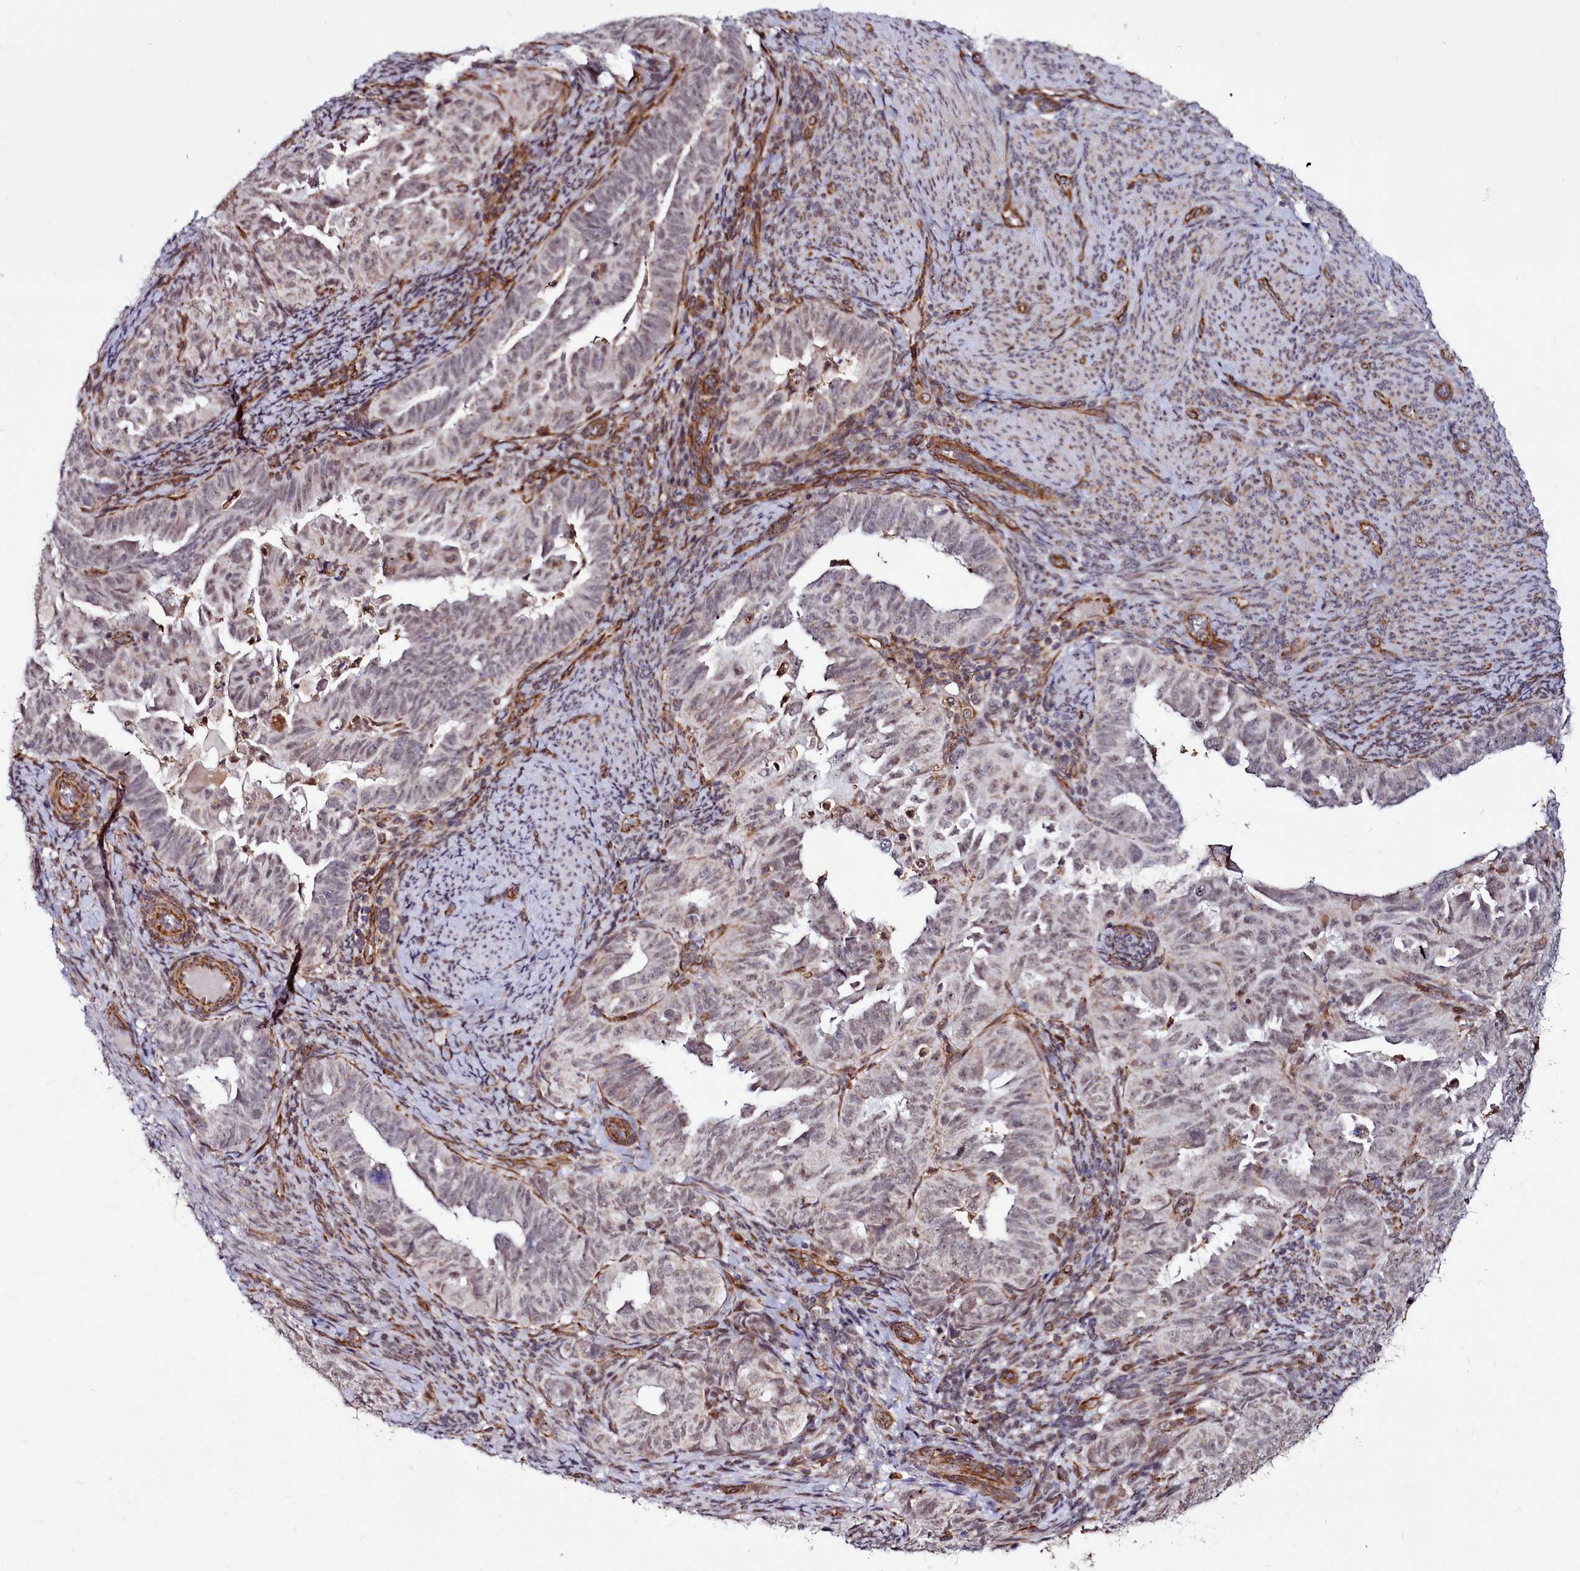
{"staining": {"intensity": "weak", "quantity": "<25%", "location": "nuclear"}, "tissue": "endometrial cancer", "cell_type": "Tumor cells", "image_type": "cancer", "snomed": [{"axis": "morphology", "description": "Adenocarcinoma, NOS"}, {"axis": "topography", "description": "Endometrium"}], "caption": "Human endometrial cancer stained for a protein using immunohistochemistry (IHC) displays no expression in tumor cells.", "gene": "CLK3", "patient": {"sex": "female", "age": 65}}